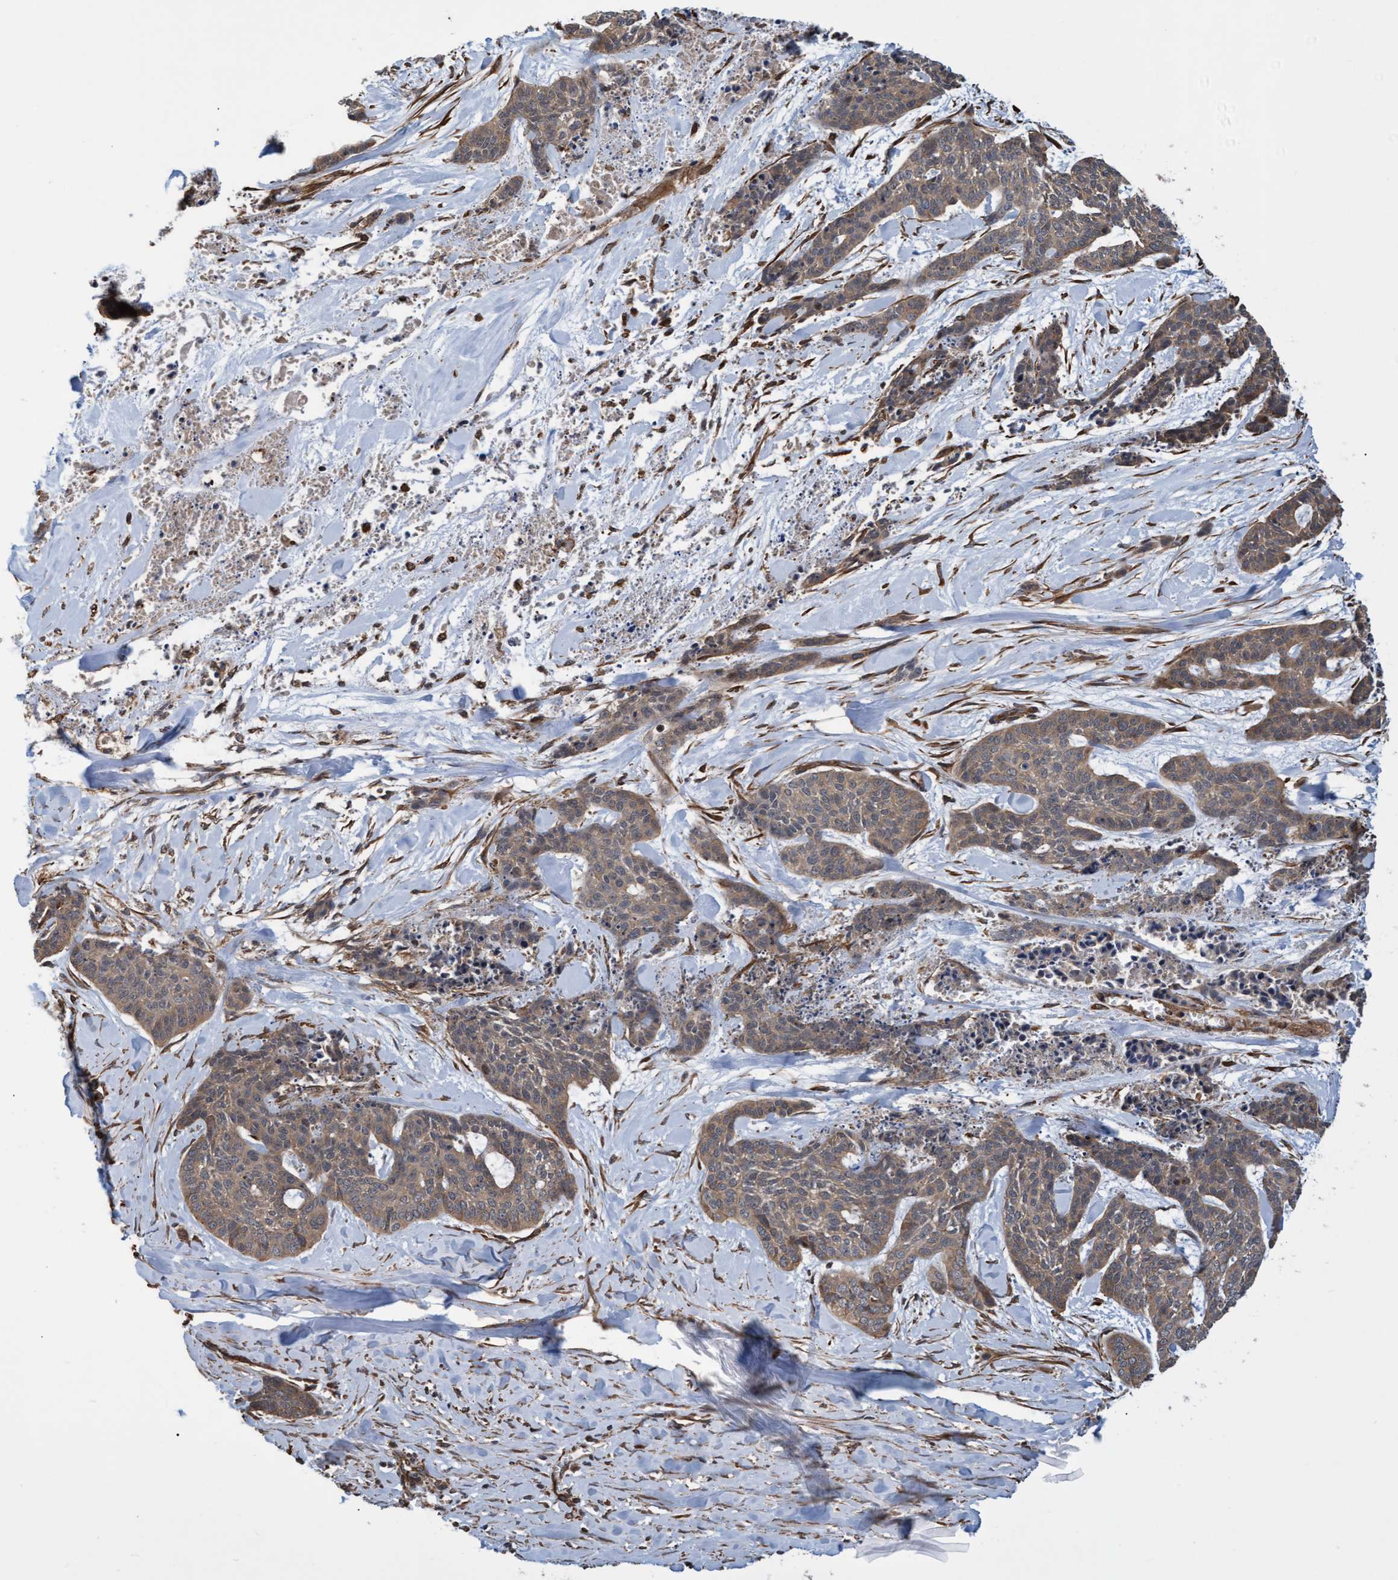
{"staining": {"intensity": "weak", "quantity": ">75%", "location": "cytoplasmic/membranous"}, "tissue": "skin cancer", "cell_type": "Tumor cells", "image_type": "cancer", "snomed": [{"axis": "morphology", "description": "Basal cell carcinoma"}, {"axis": "topography", "description": "Skin"}], "caption": "Immunohistochemical staining of human skin basal cell carcinoma shows weak cytoplasmic/membranous protein positivity in approximately >75% of tumor cells.", "gene": "TNFRSF10B", "patient": {"sex": "female", "age": 64}}